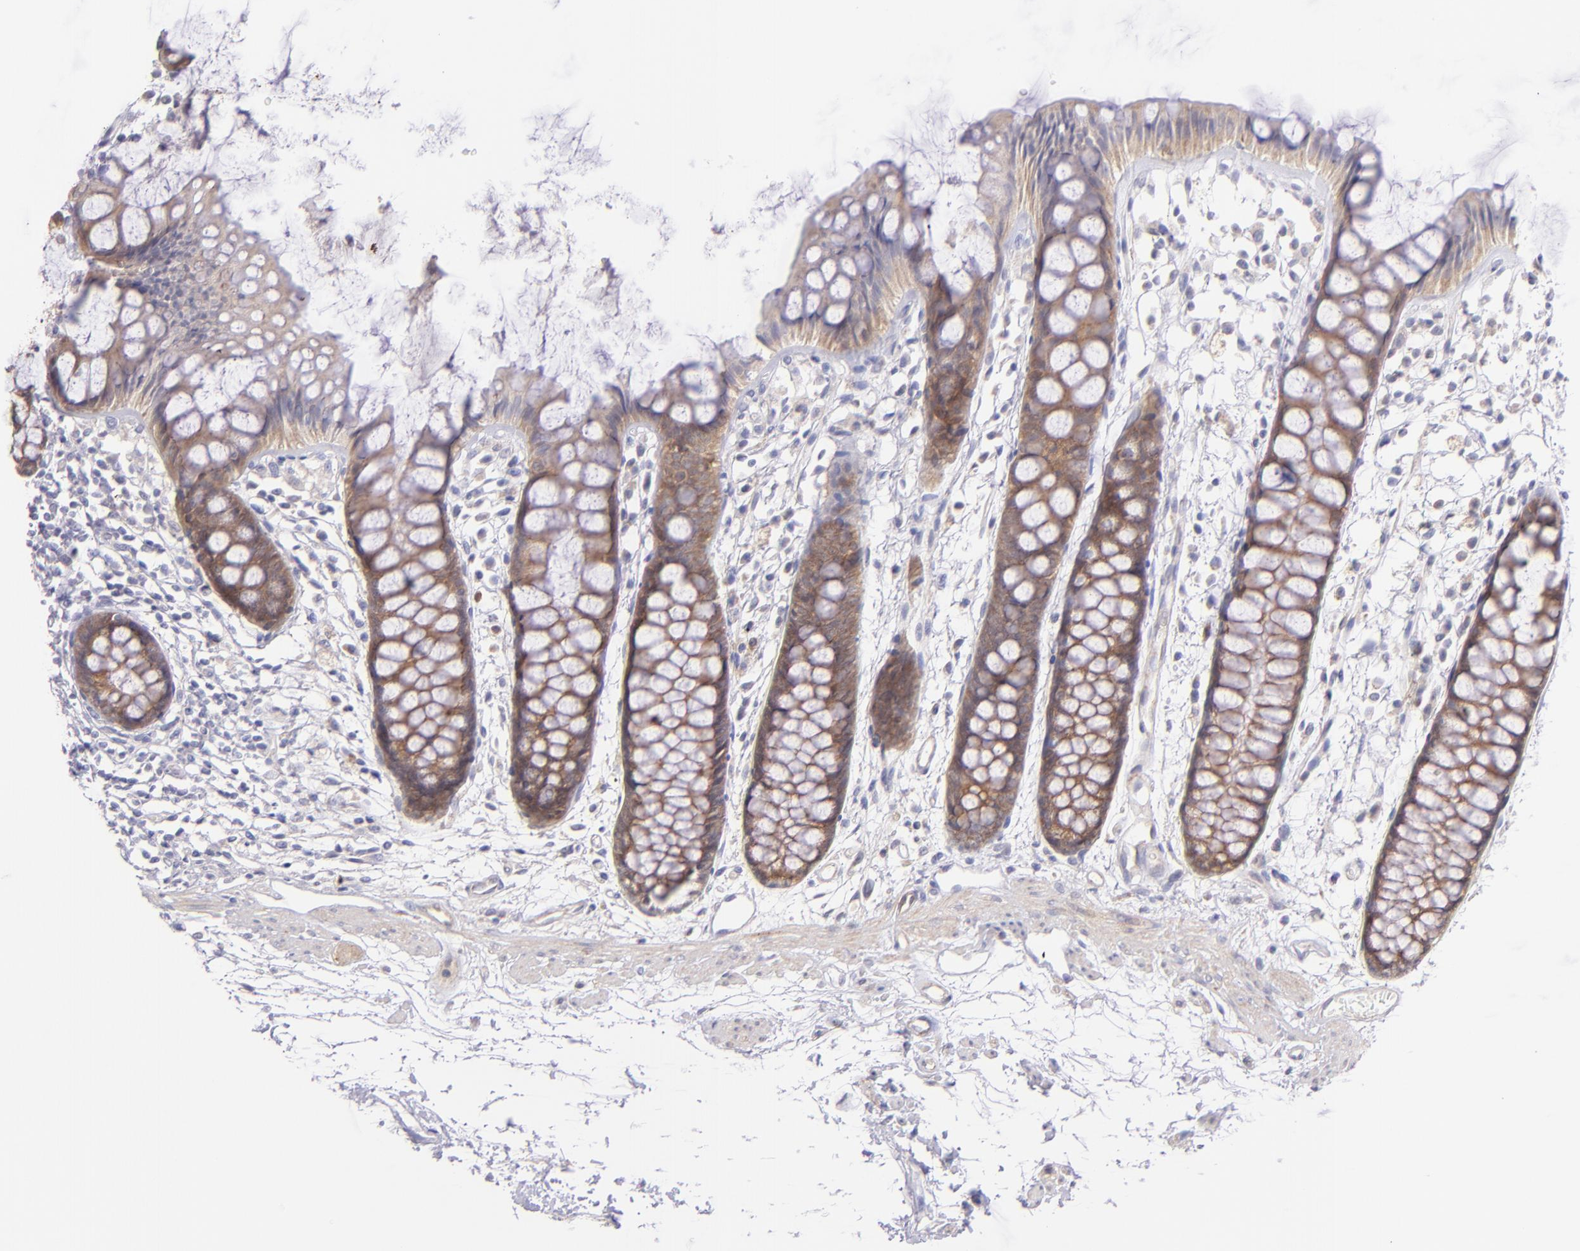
{"staining": {"intensity": "moderate", "quantity": ">75%", "location": "cytoplasmic/membranous"}, "tissue": "rectum", "cell_type": "Glandular cells", "image_type": "normal", "snomed": [{"axis": "morphology", "description": "Normal tissue, NOS"}, {"axis": "topography", "description": "Rectum"}], "caption": "IHC histopathology image of unremarkable rectum stained for a protein (brown), which demonstrates medium levels of moderate cytoplasmic/membranous positivity in about >75% of glandular cells.", "gene": "SH2D4A", "patient": {"sex": "female", "age": 66}}